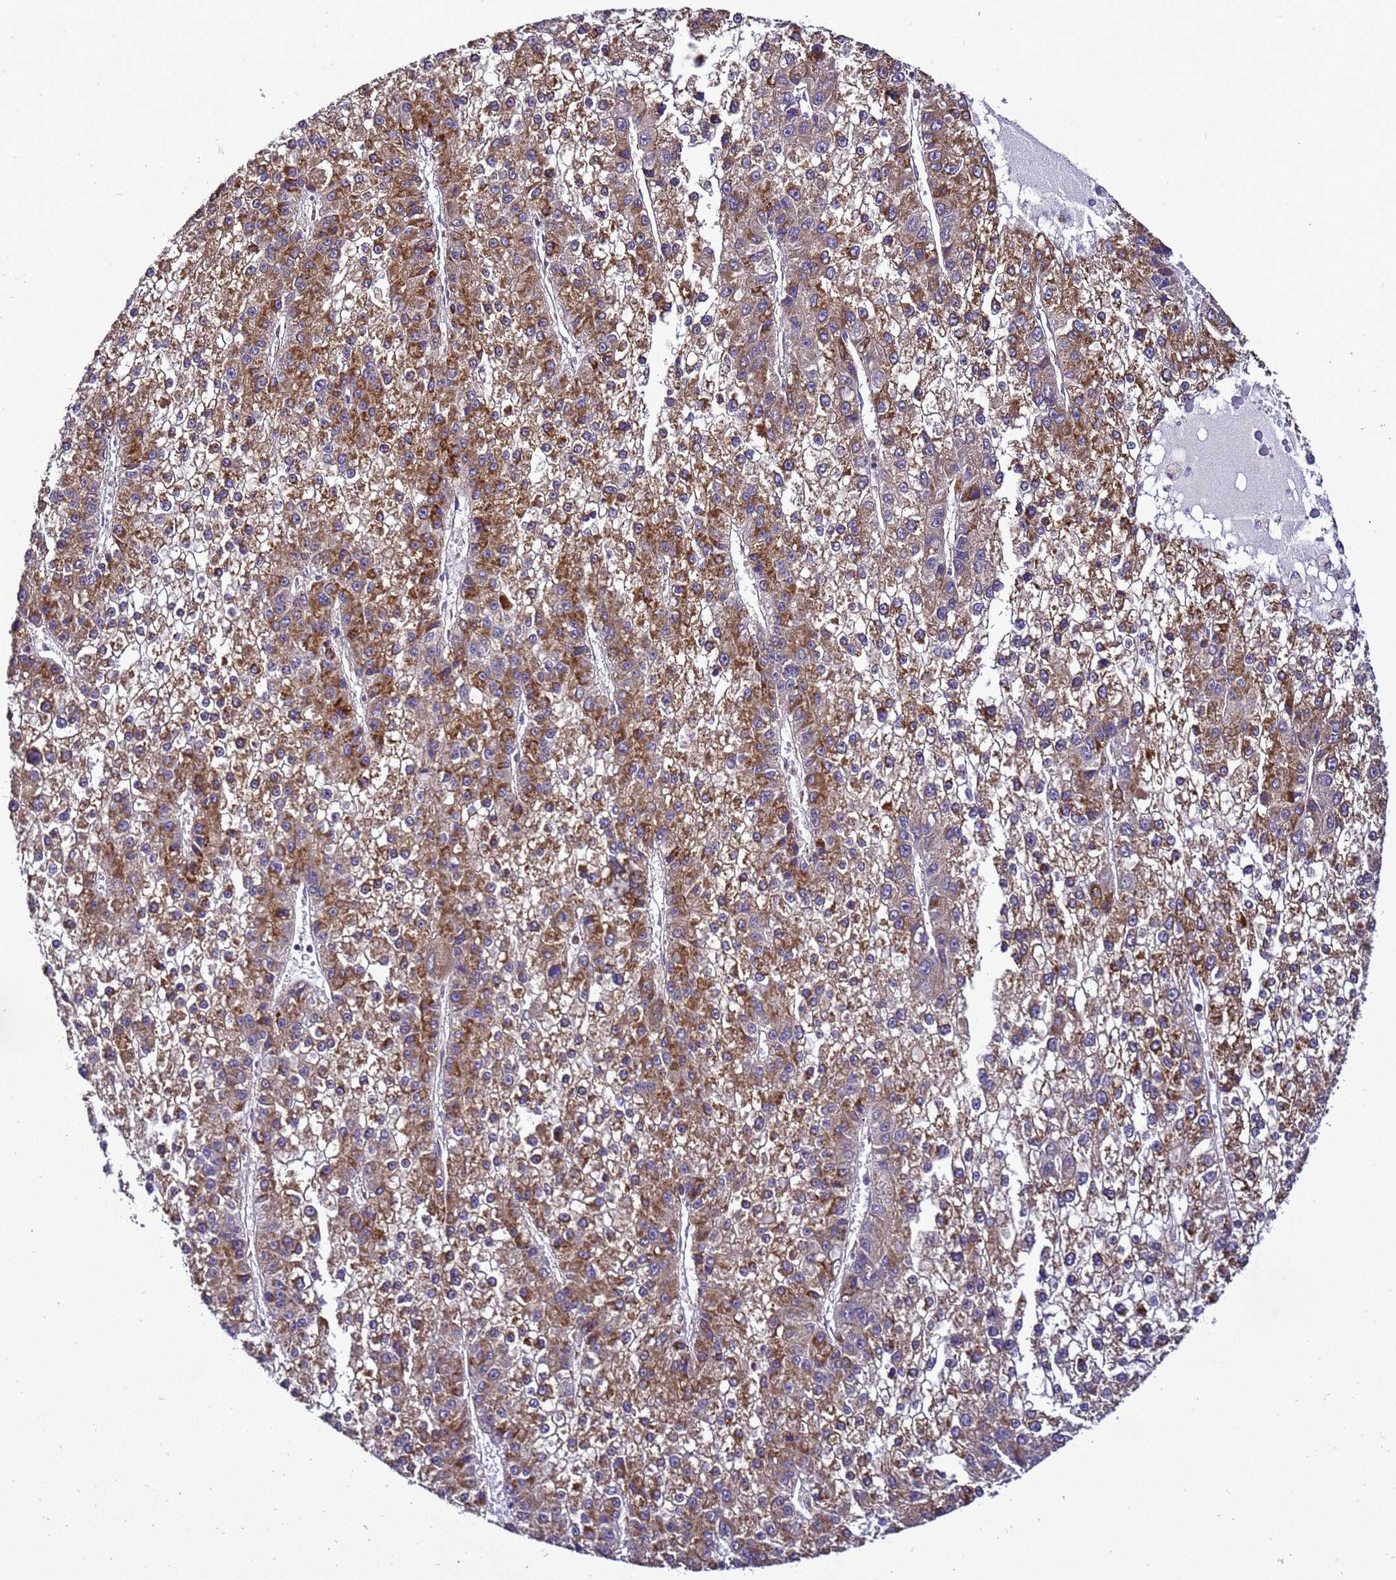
{"staining": {"intensity": "moderate", "quantity": ">75%", "location": "cytoplasmic/membranous"}, "tissue": "liver cancer", "cell_type": "Tumor cells", "image_type": "cancer", "snomed": [{"axis": "morphology", "description": "Carcinoma, Hepatocellular, NOS"}, {"axis": "topography", "description": "Liver"}], "caption": "Immunohistochemical staining of liver cancer exhibits medium levels of moderate cytoplasmic/membranous protein positivity in approximately >75% of tumor cells.", "gene": "HIGD2A", "patient": {"sex": "female", "age": 73}}